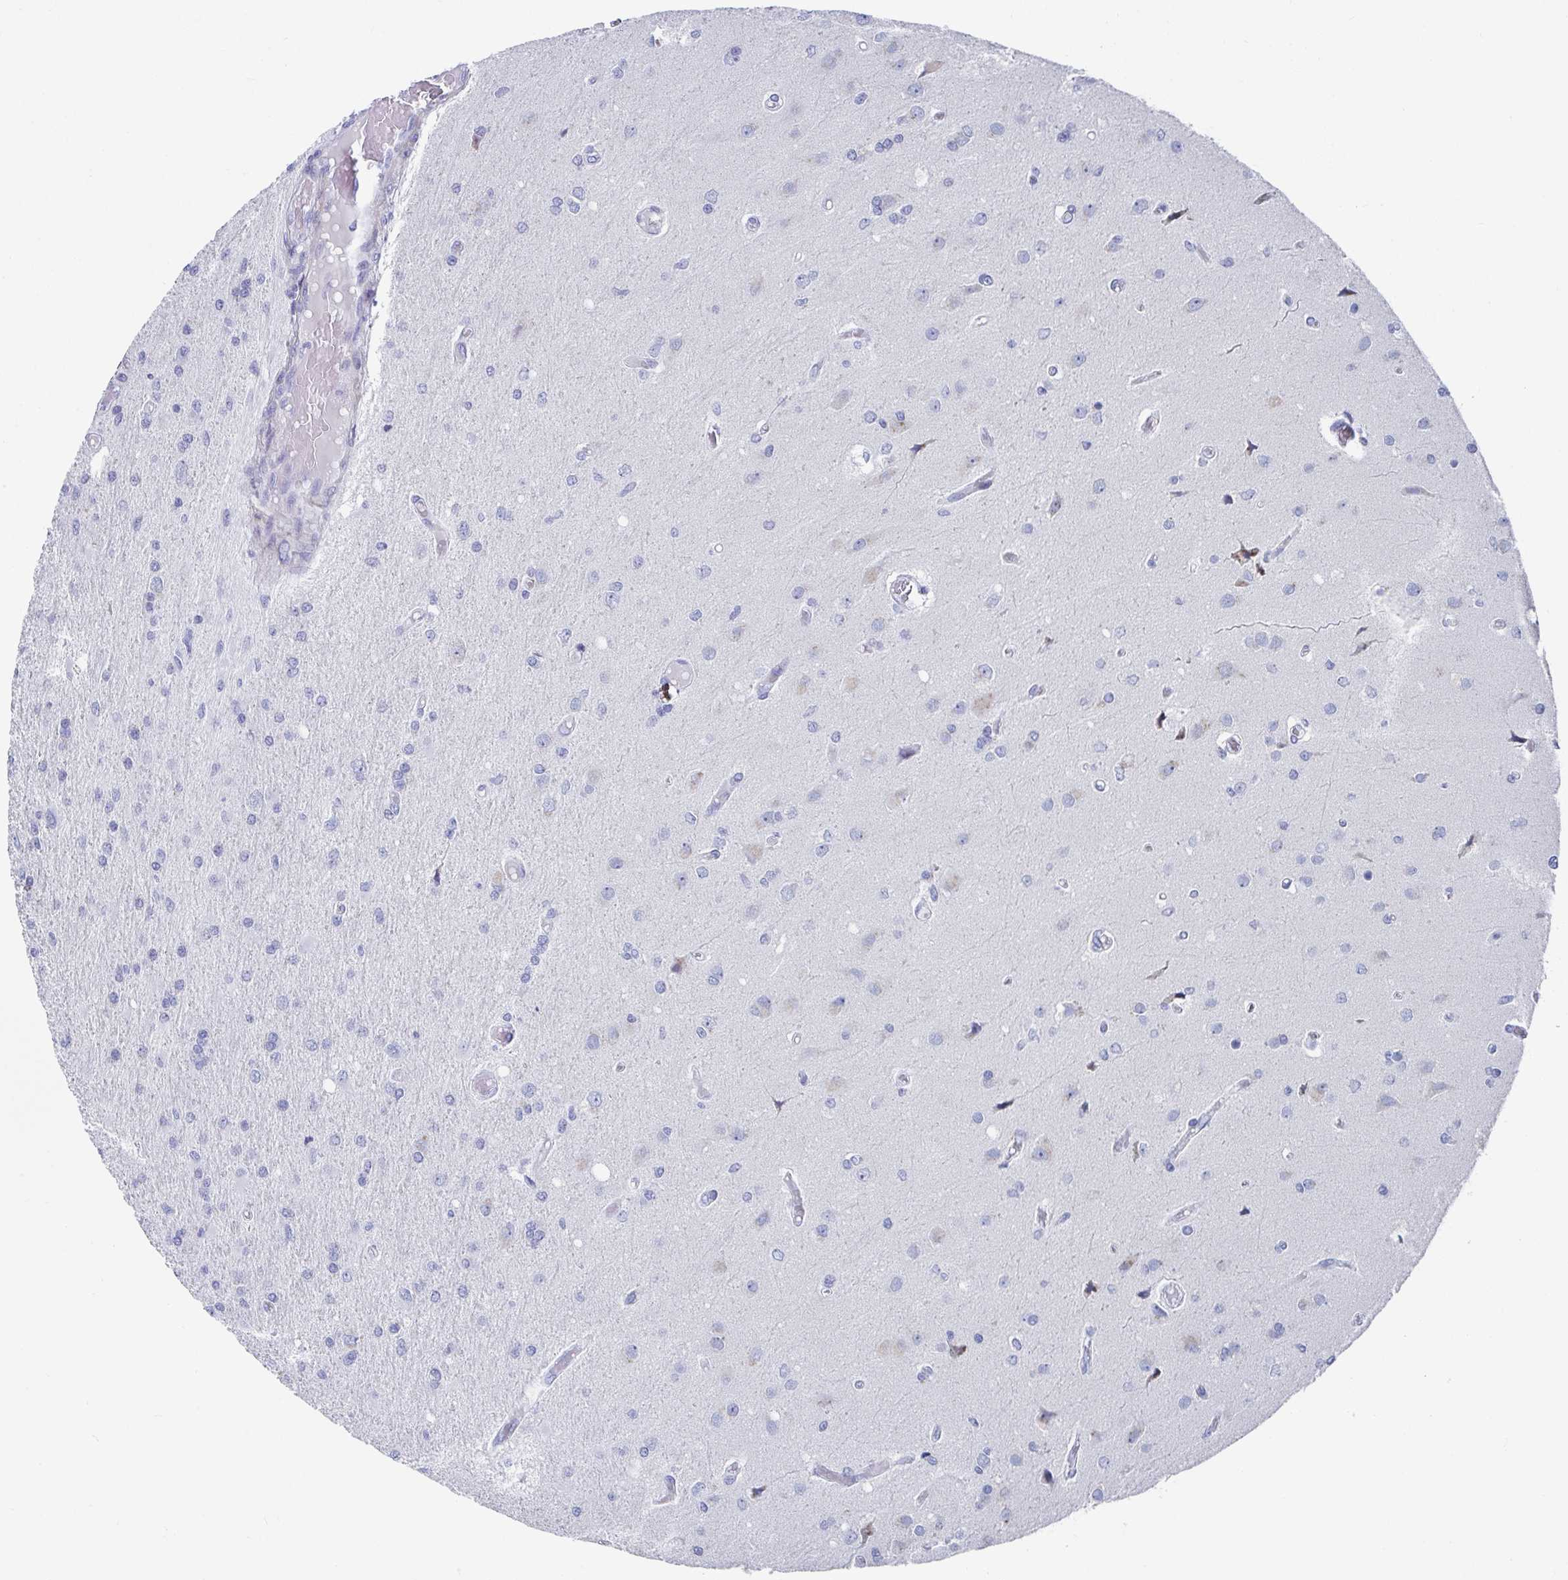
{"staining": {"intensity": "negative", "quantity": "none", "location": "none"}, "tissue": "glioma", "cell_type": "Tumor cells", "image_type": "cancer", "snomed": [{"axis": "morphology", "description": "Glioma, malignant, High grade"}, {"axis": "topography", "description": "Brain"}], "caption": "DAB immunohistochemical staining of high-grade glioma (malignant) reveals no significant expression in tumor cells.", "gene": "ZFP82", "patient": {"sex": "female", "age": 70}}